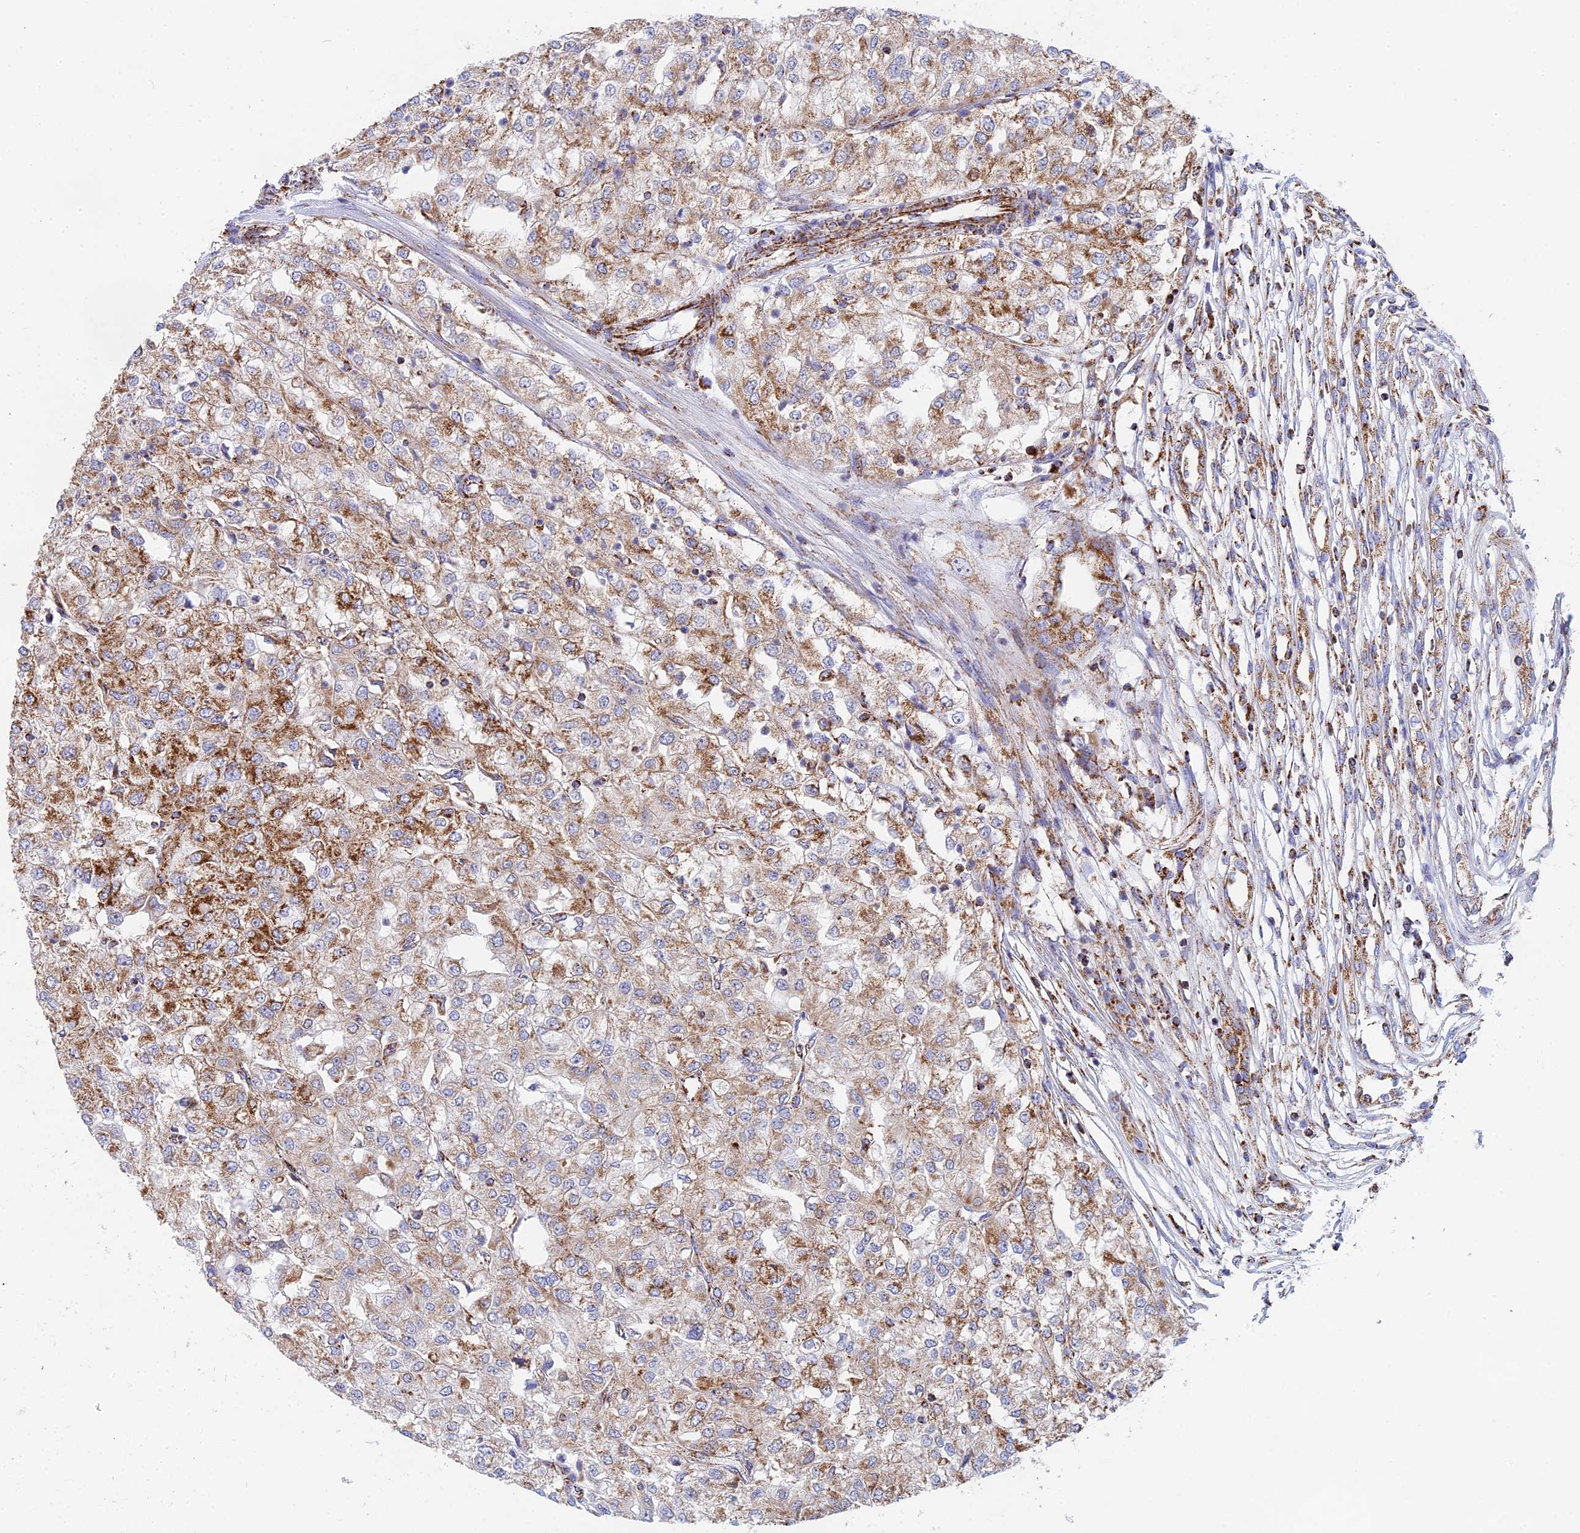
{"staining": {"intensity": "moderate", "quantity": "25%-75%", "location": "cytoplasmic/membranous"}, "tissue": "renal cancer", "cell_type": "Tumor cells", "image_type": "cancer", "snomed": [{"axis": "morphology", "description": "Adenocarcinoma, NOS"}, {"axis": "topography", "description": "Kidney"}], "caption": "This is a micrograph of immunohistochemistry (IHC) staining of renal adenocarcinoma, which shows moderate expression in the cytoplasmic/membranous of tumor cells.", "gene": "NDUFA5", "patient": {"sex": "female", "age": 54}}